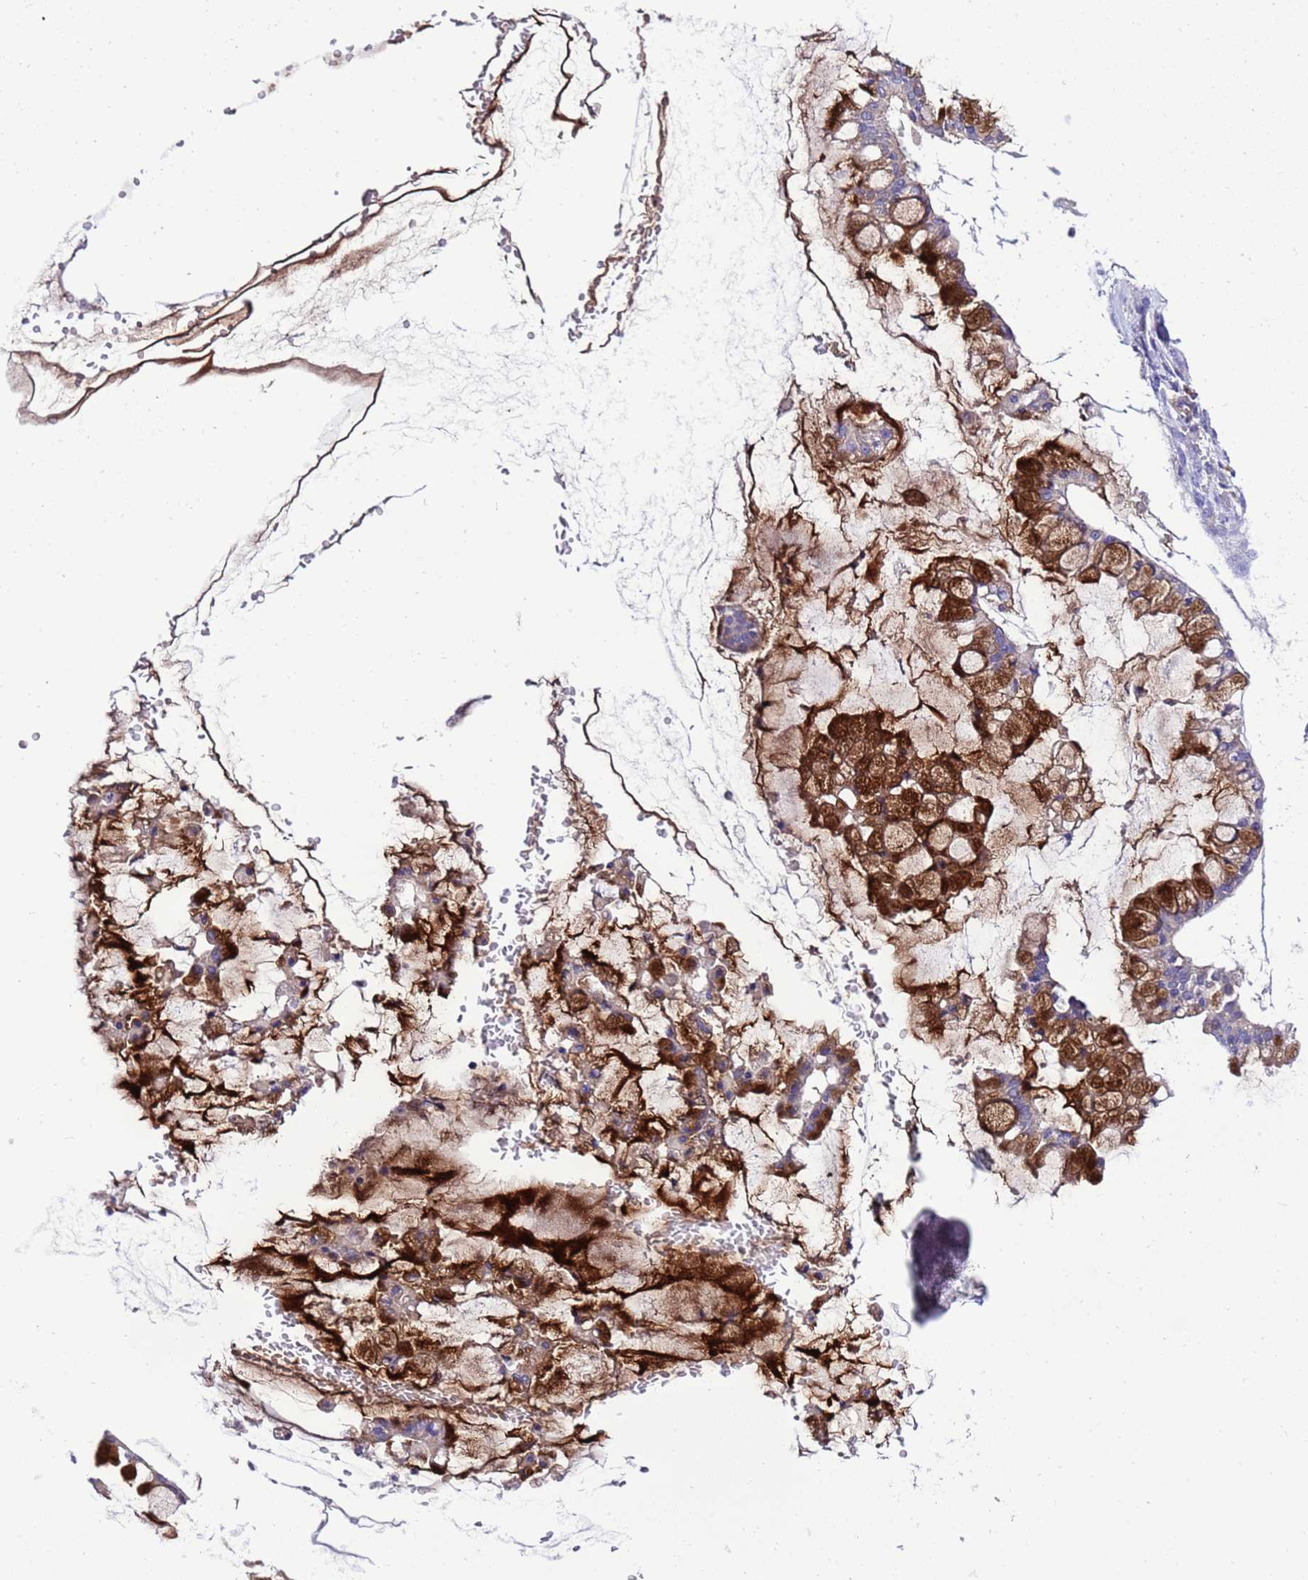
{"staining": {"intensity": "strong", "quantity": "<25%", "location": "cytoplasmic/membranous"}, "tissue": "ovarian cancer", "cell_type": "Tumor cells", "image_type": "cancer", "snomed": [{"axis": "morphology", "description": "Cystadenocarcinoma, mucinous, NOS"}, {"axis": "topography", "description": "Ovary"}], "caption": "Strong cytoplasmic/membranous expression is seen in approximately <25% of tumor cells in mucinous cystadenocarcinoma (ovarian). The protein is stained brown, and the nuclei are stained in blue (DAB IHC with brightfield microscopy, high magnification).", "gene": "KICS2", "patient": {"sex": "female", "age": 73}}